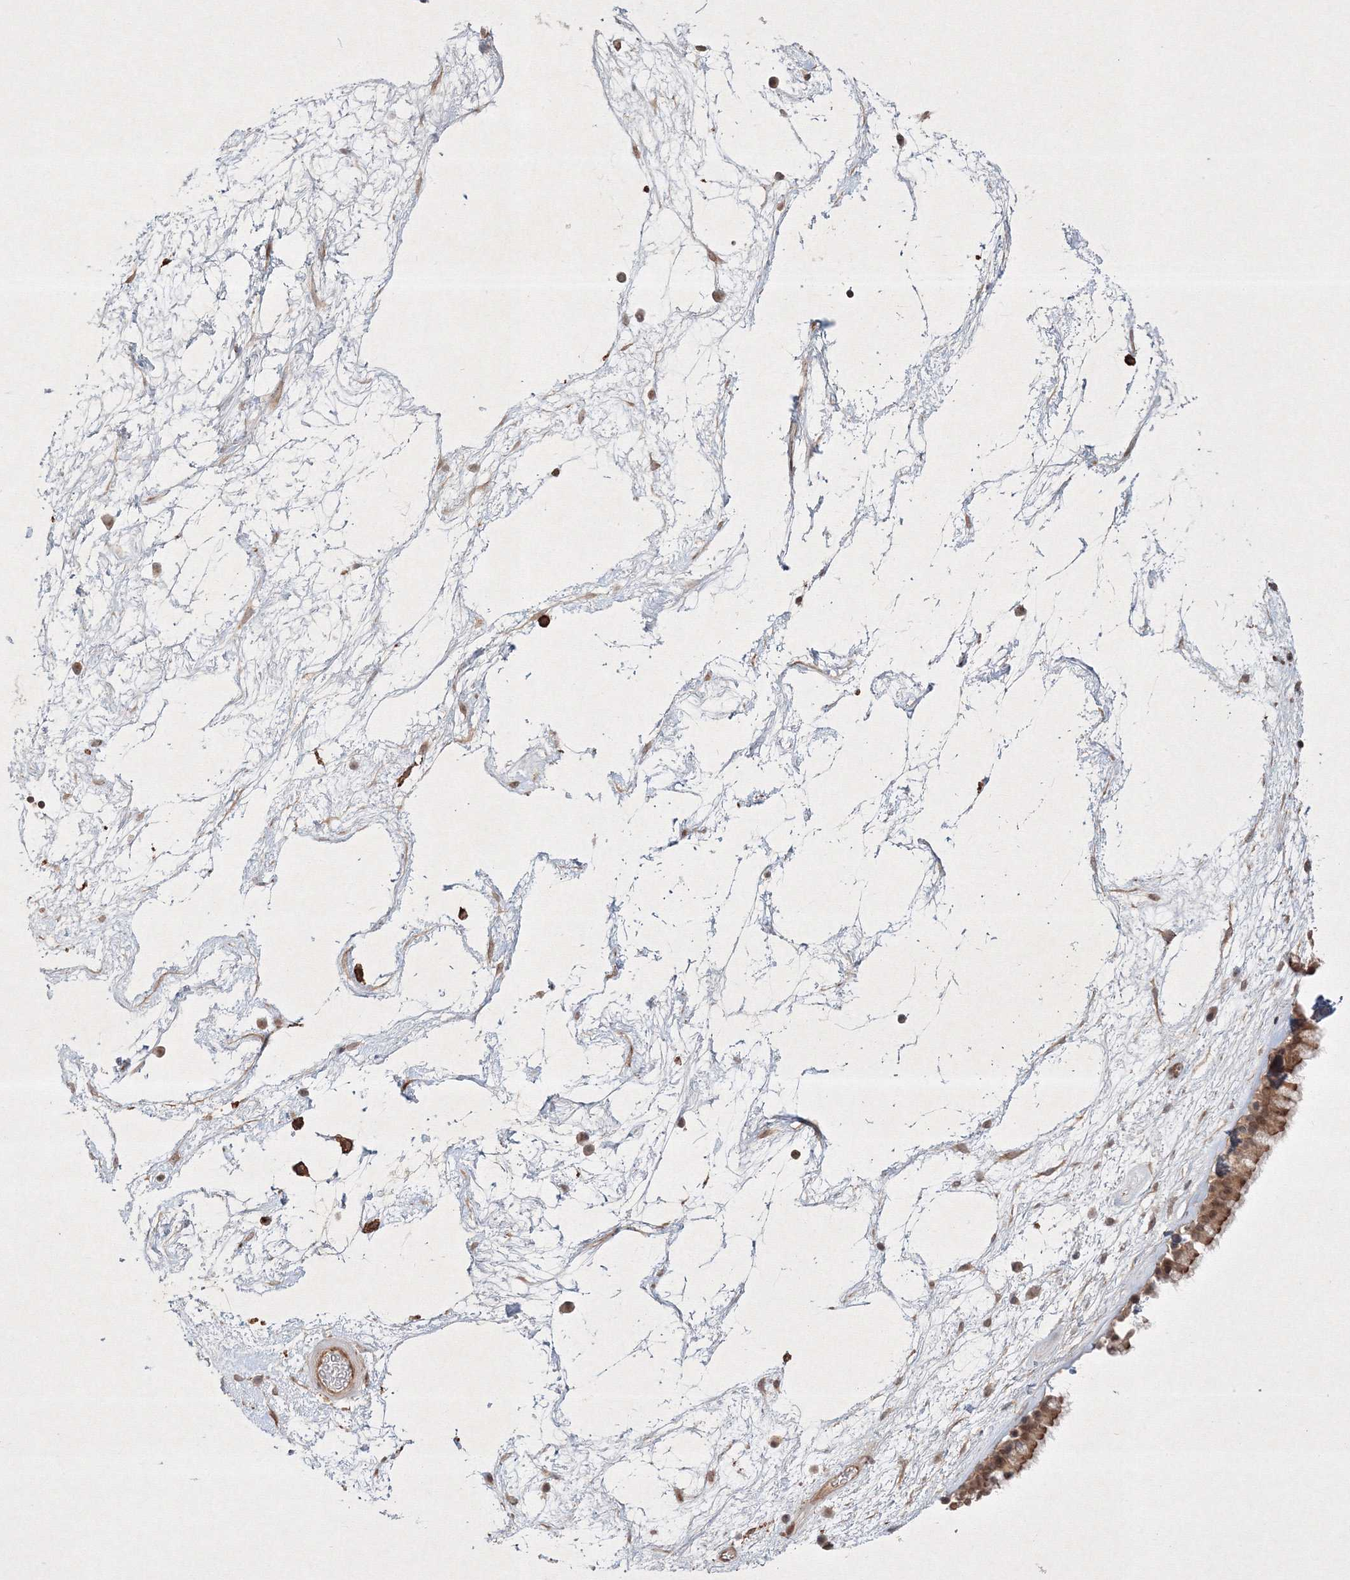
{"staining": {"intensity": "moderate", "quantity": ">75%", "location": "cytoplasmic/membranous,nuclear"}, "tissue": "nasopharynx", "cell_type": "Respiratory epithelial cells", "image_type": "normal", "snomed": [{"axis": "morphology", "description": "Normal tissue, NOS"}, {"axis": "morphology", "description": "Inflammation, NOS"}, {"axis": "topography", "description": "Nasopharynx"}], "caption": "Normal nasopharynx demonstrates moderate cytoplasmic/membranous,nuclear staining in approximately >75% of respiratory epithelial cells, visualized by immunohistochemistry.", "gene": "KIF20A", "patient": {"sex": "male", "age": 48}}